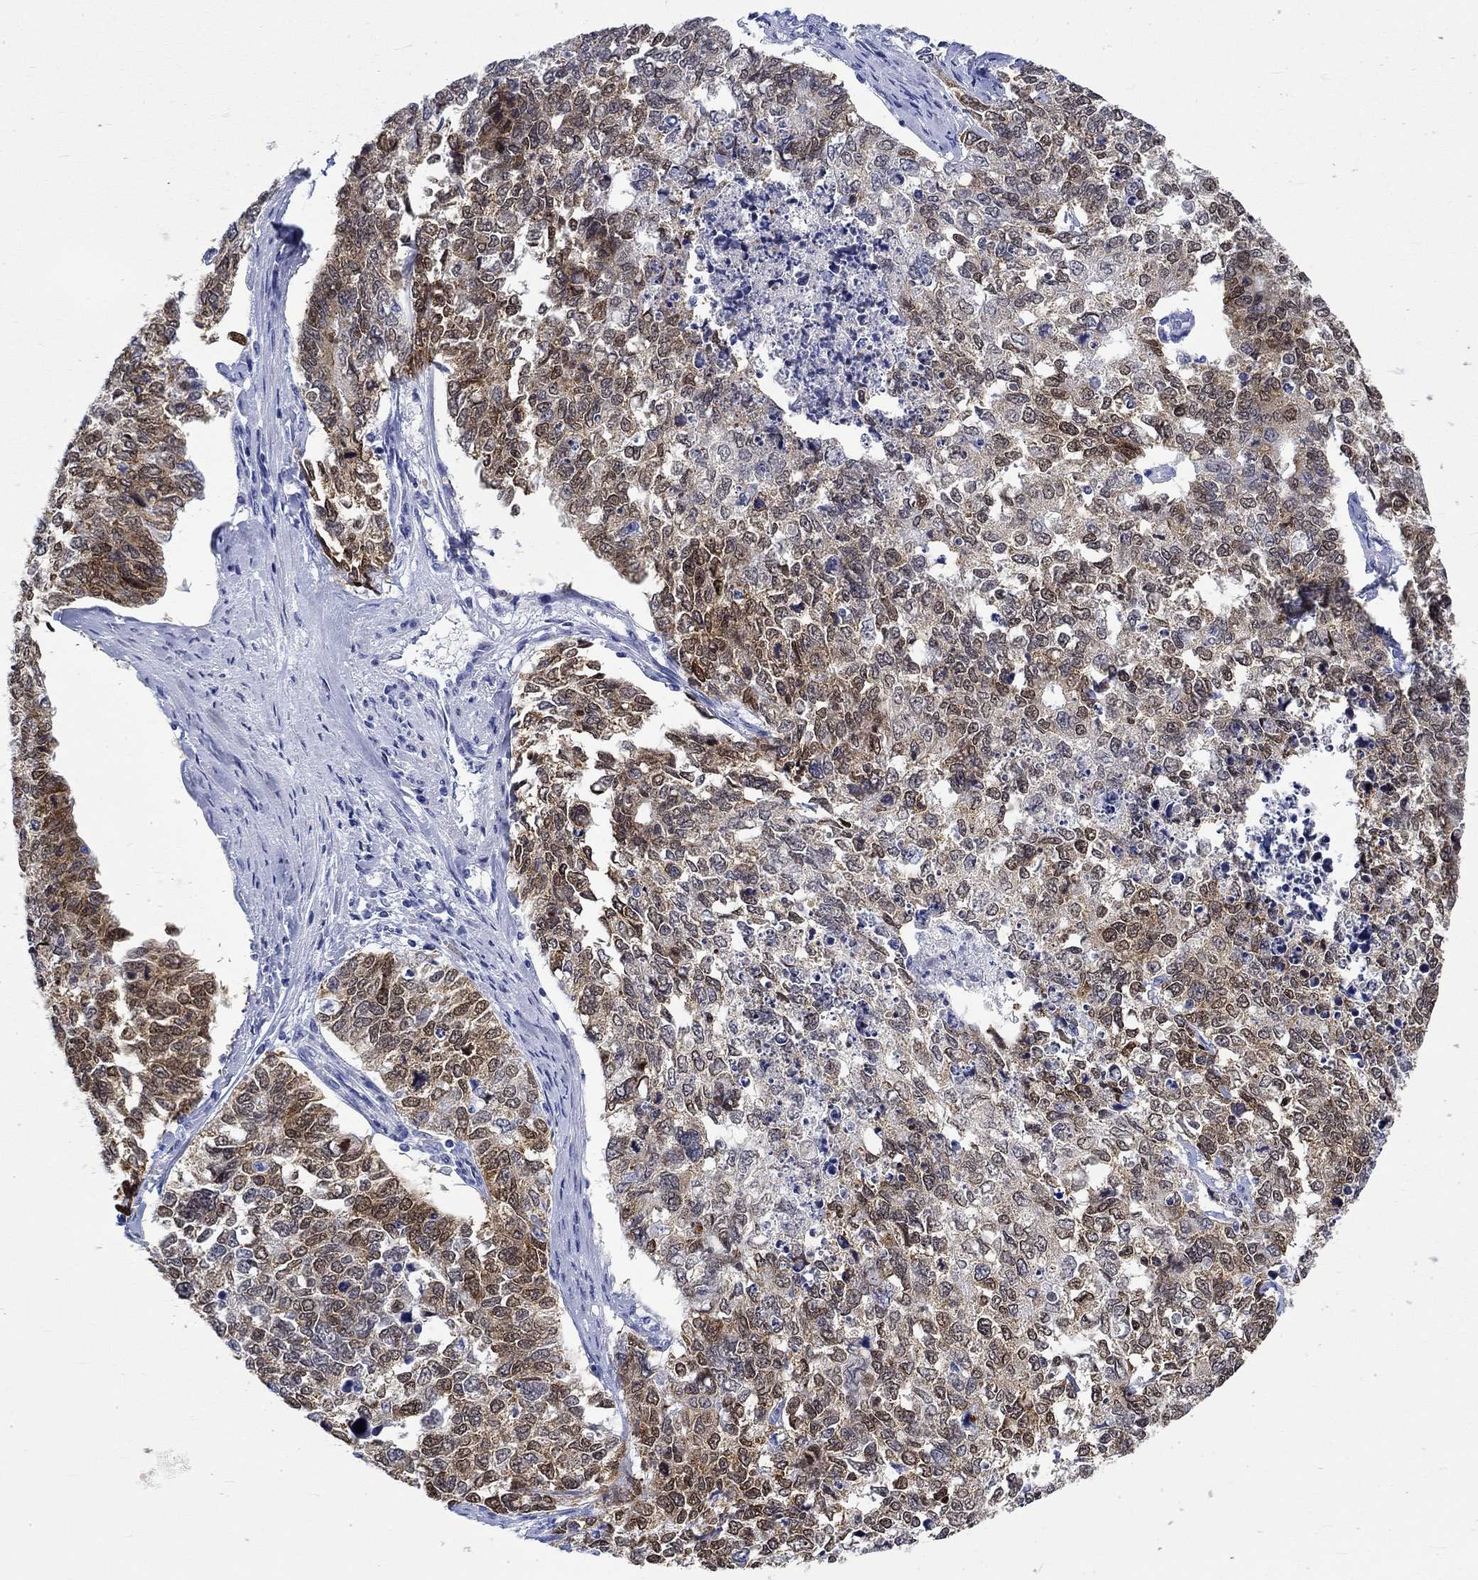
{"staining": {"intensity": "strong", "quantity": ">75%", "location": "cytoplasmic/membranous,nuclear"}, "tissue": "cervical cancer", "cell_type": "Tumor cells", "image_type": "cancer", "snomed": [{"axis": "morphology", "description": "Squamous cell carcinoma, NOS"}, {"axis": "topography", "description": "Cervix"}], "caption": "This micrograph exhibits immunohistochemistry staining of human cervical squamous cell carcinoma, with high strong cytoplasmic/membranous and nuclear positivity in about >75% of tumor cells.", "gene": "MSI1", "patient": {"sex": "female", "age": 63}}